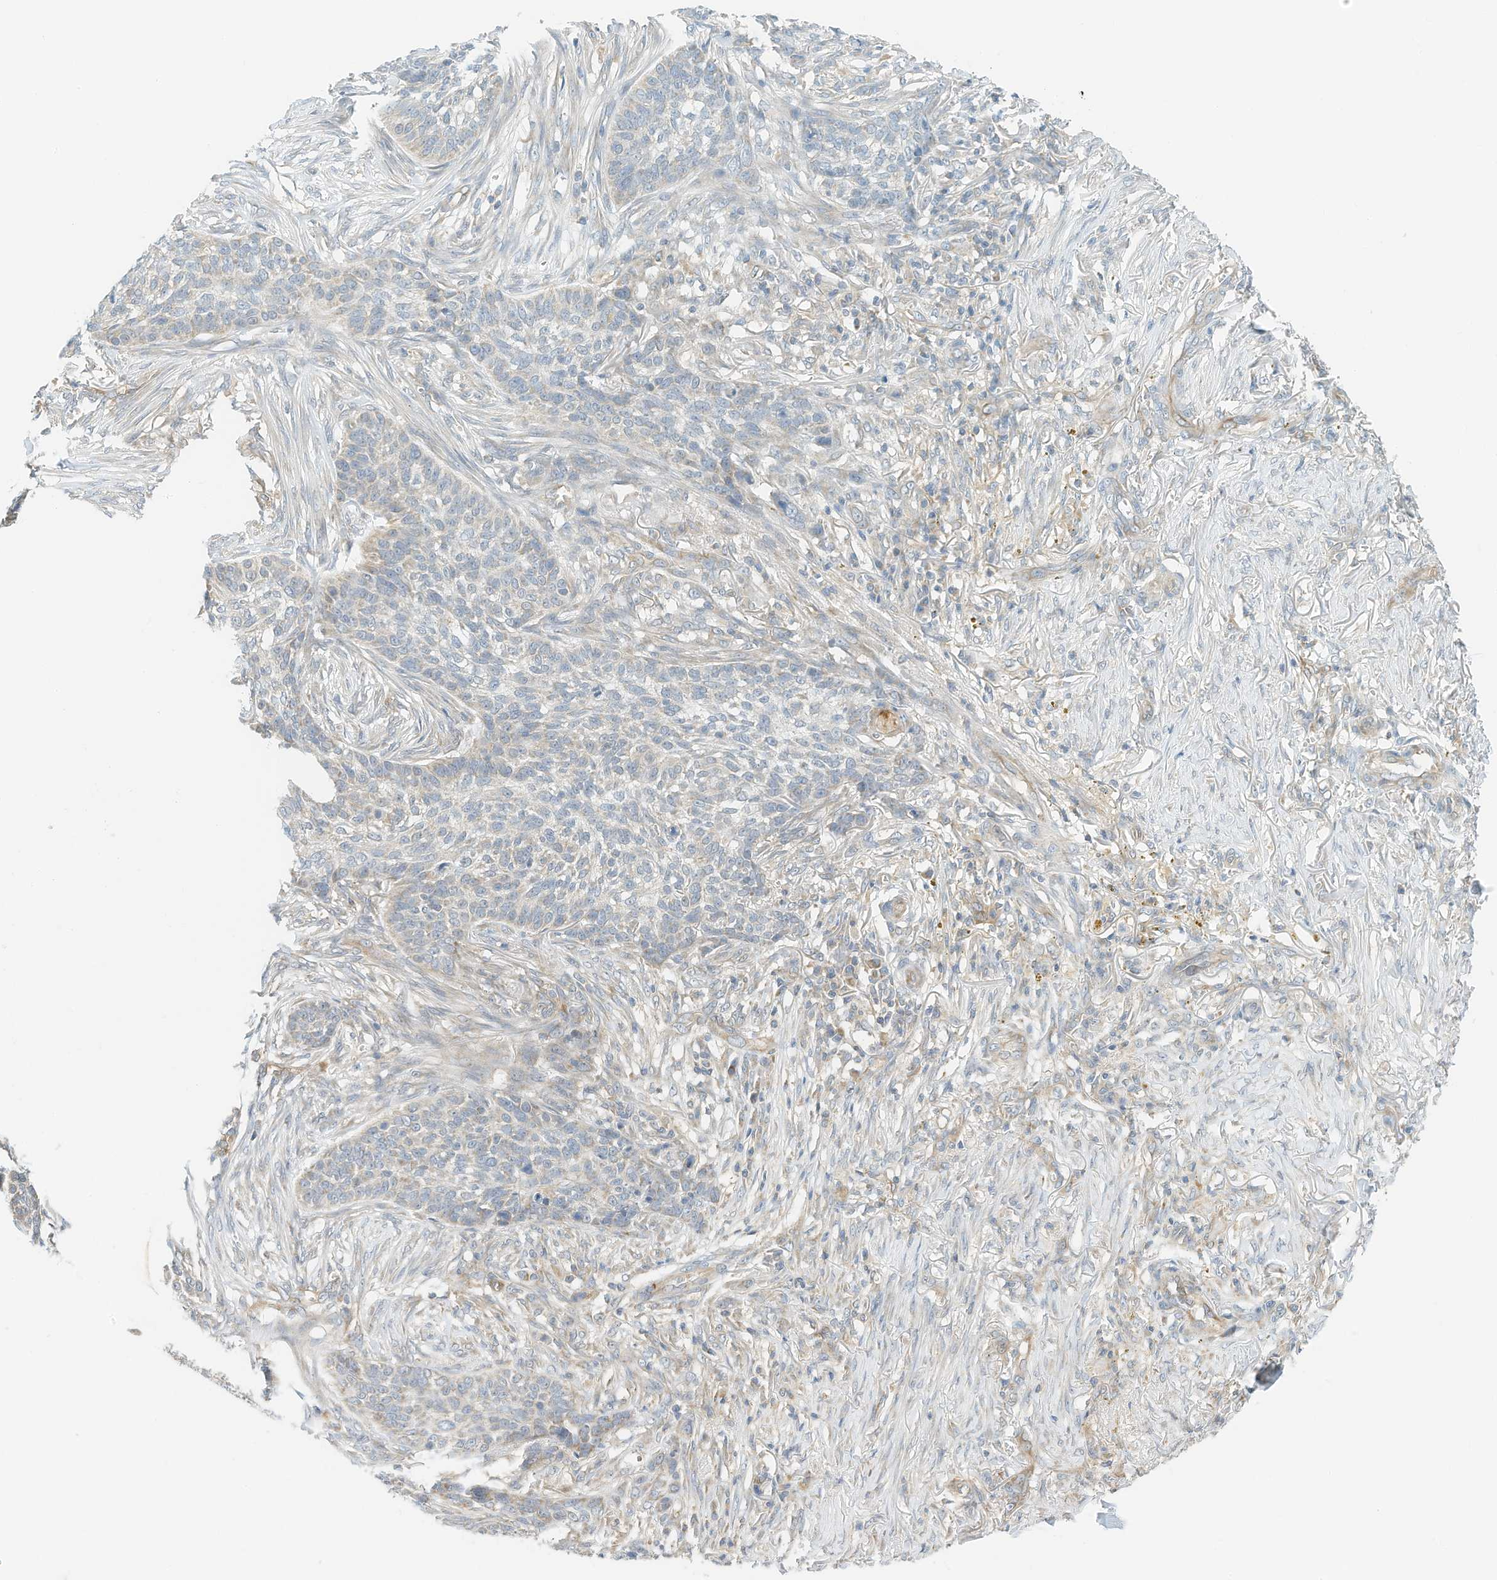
{"staining": {"intensity": "negative", "quantity": "none", "location": "none"}, "tissue": "skin cancer", "cell_type": "Tumor cells", "image_type": "cancer", "snomed": [{"axis": "morphology", "description": "Basal cell carcinoma"}, {"axis": "topography", "description": "Skin"}], "caption": "A photomicrograph of human basal cell carcinoma (skin) is negative for staining in tumor cells.", "gene": "METTL6", "patient": {"sex": "male", "age": 85}}